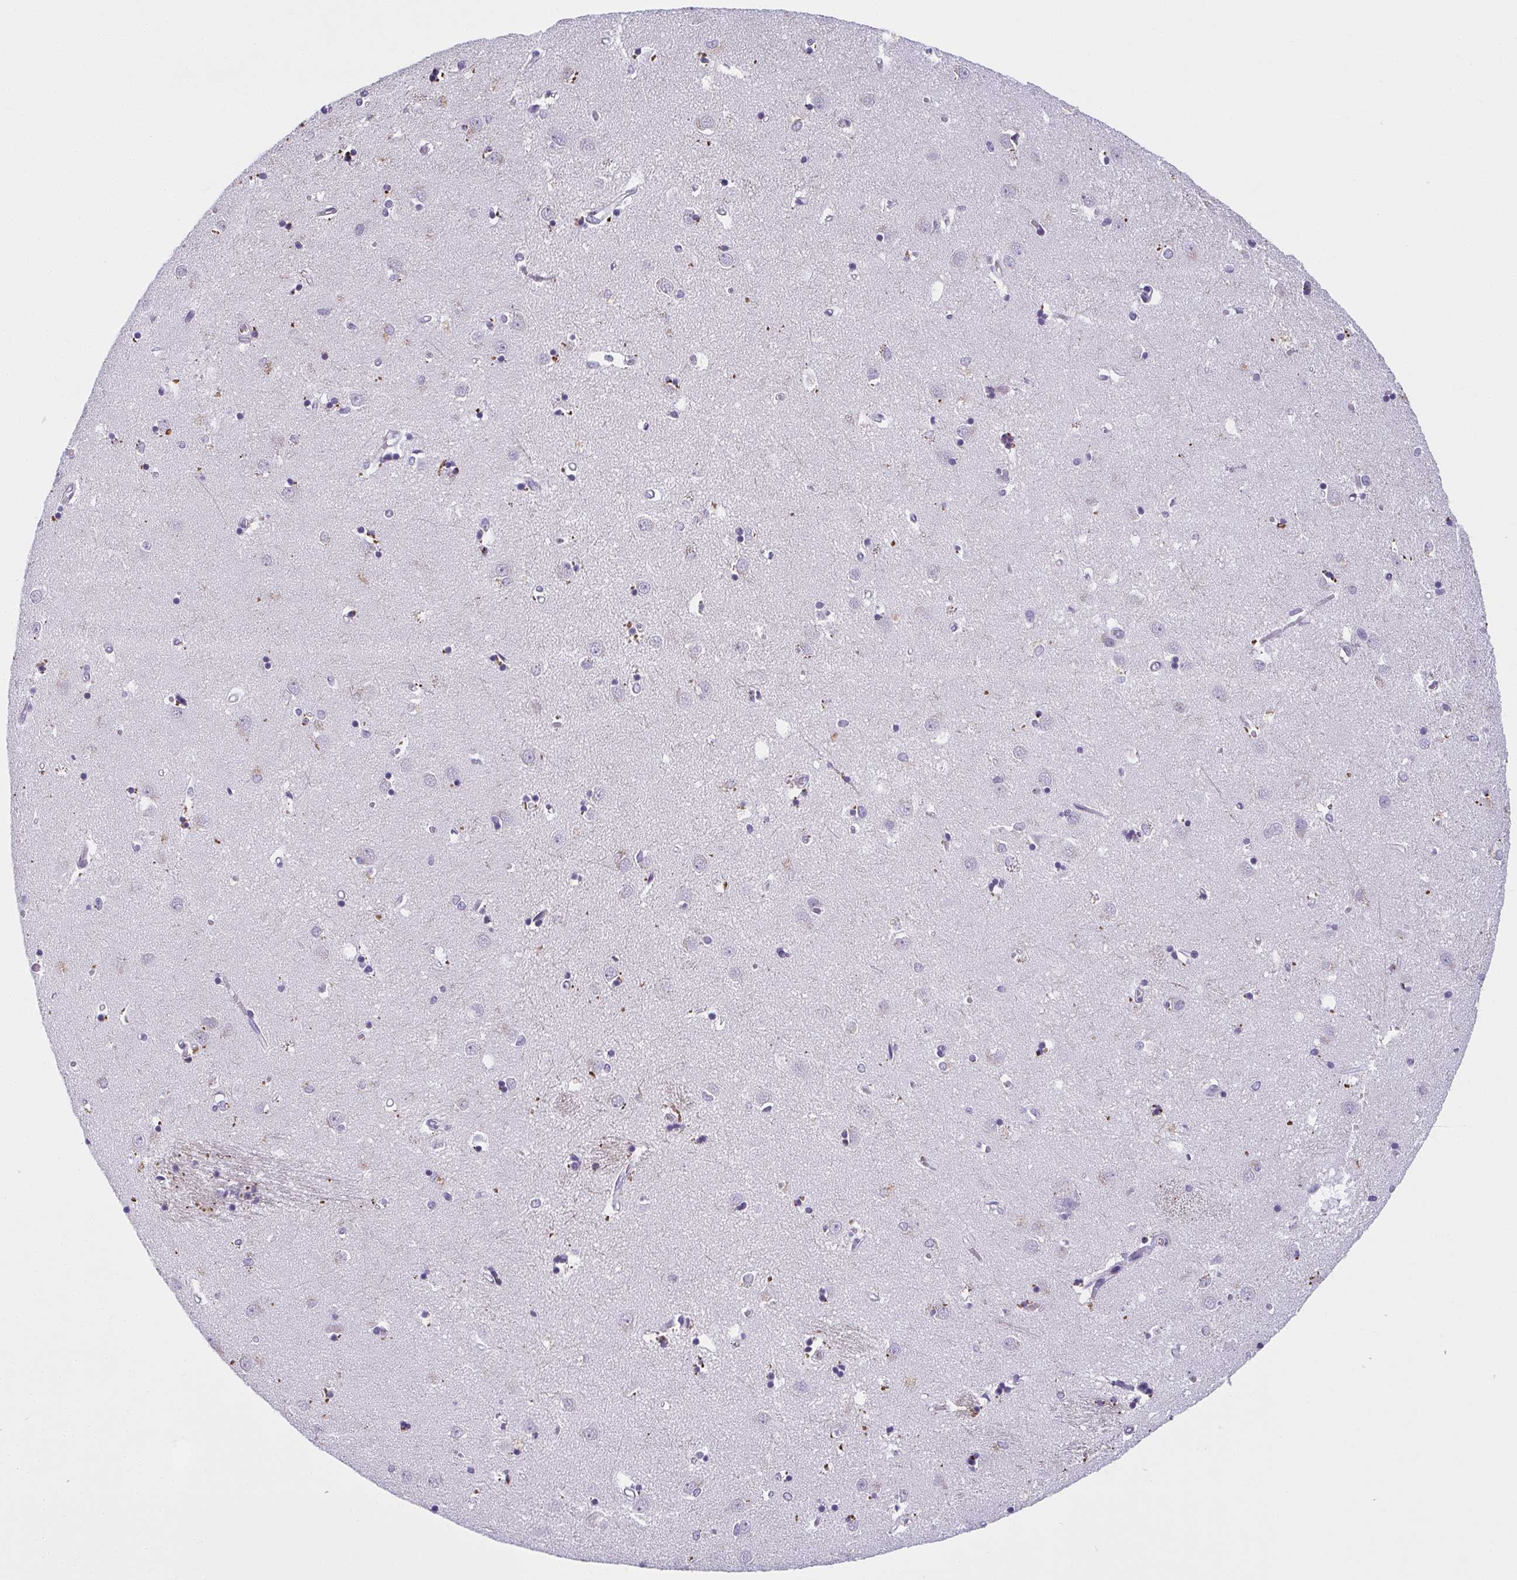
{"staining": {"intensity": "weak", "quantity": "<25%", "location": "cytoplasmic/membranous"}, "tissue": "caudate", "cell_type": "Glial cells", "image_type": "normal", "snomed": [{"axis": "morphology", "description": "Normal tissue, NOS"}, {"axis": "topography", "description": "Lateral ventricle wall"}], "caption": "Glial cells are negative for brown protein staining in unremarkable caudate. Brightfield microscopy of IHC stained with DAB (3,3'-diaminobenzidine) (brown) and hematoxylin (blue), captured at high magnification.", "gene": "MOBP", "patient": {"sex": "male", "age": 54}}